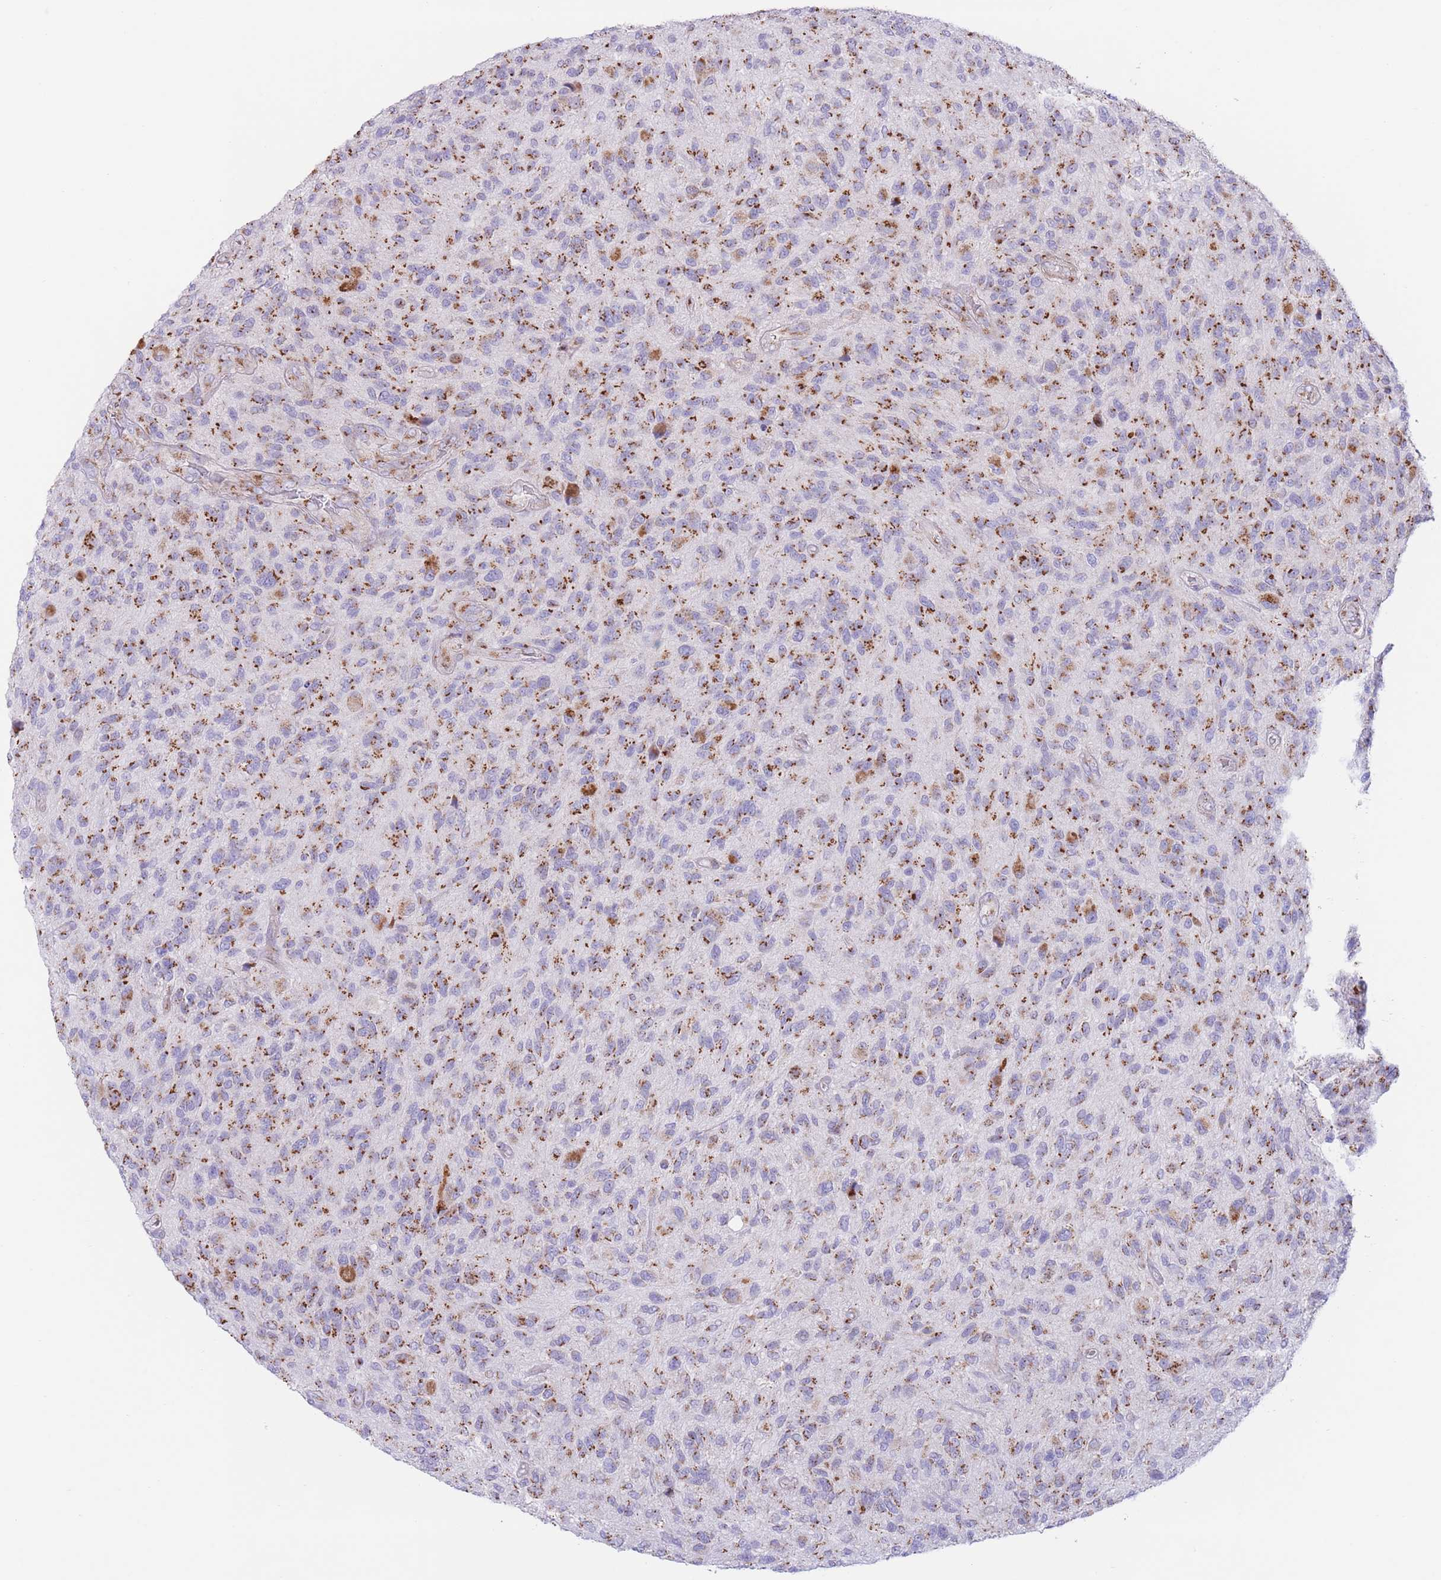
{"staining": {"intensity": "strong", "quantity": "25%-75%", "location": "cytoplasmic/membranous"}, "tissue": "glioma", "cell_type": "Tumor cells", "image_type": "cancer", "snomed": [{"axis": "morphology", "description": "Glioma, malignant, High grade"}, {"axis": "topography", "description": "Brain"}], "caption": "This micrograph demonstrates immunohistochemistry staining of glioma, with high strong cytoplasmic/membranous staining in approximately 25%-75% of tumor cells.", "gene": "MPND", "patient": {"sex": "male", "age": 47}}